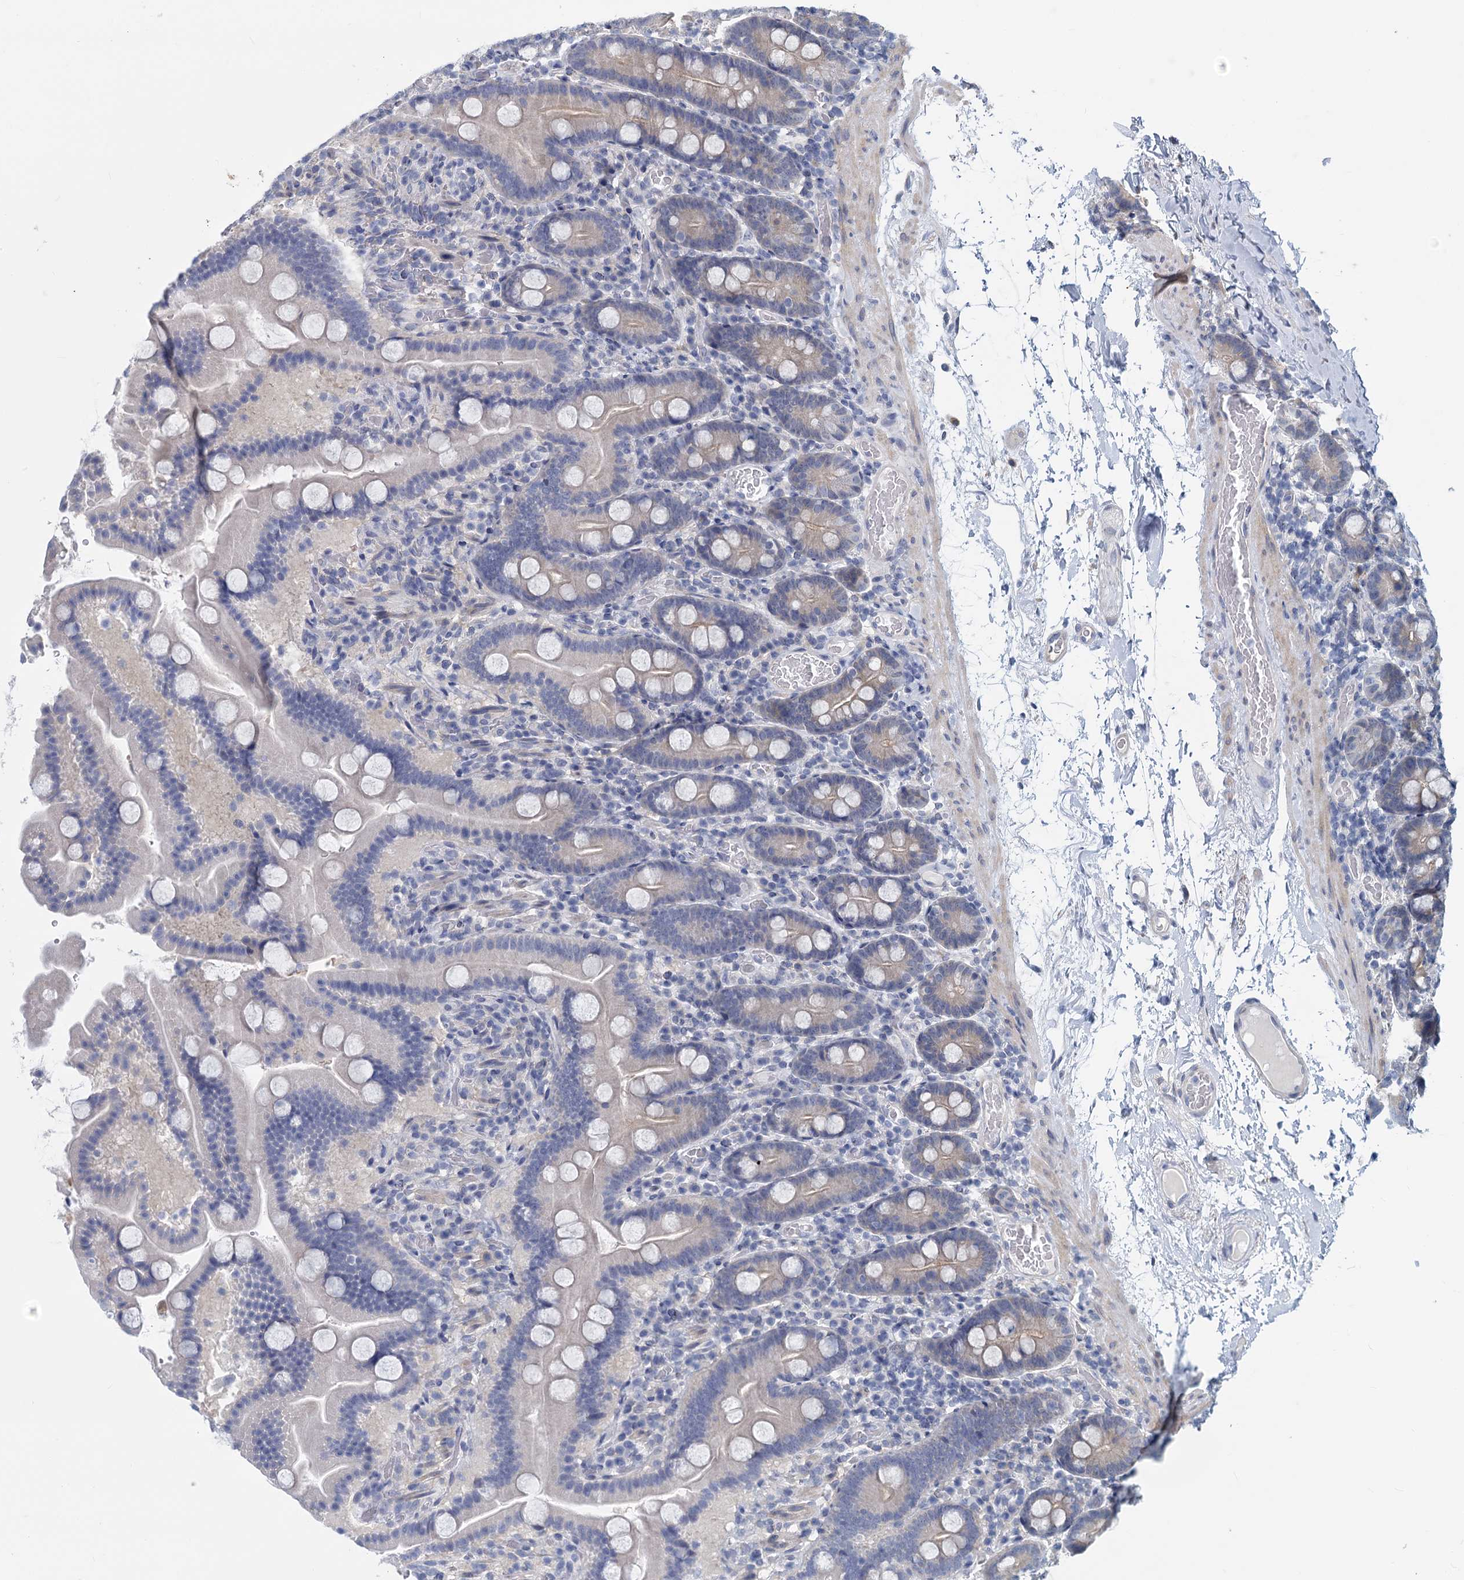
{"staining": {"intensity": "negative", "quantity": "none", "location": "none"}, "tissue": "duodenum", "cell_type": "Glandular cells", "image_type": "normal", "snomed": [{"axis": "morphology", "description": "Normal tissue, NOS"}, {"axis": "topography", "description": "Duodenum"}], "caption": "This is a histopathology image of immunohistochemistry staining of benign duodenum, which shows no staining in glandular cells.", "gene": "GSTM3", "patient": {"sex": "male", "age": 55}}